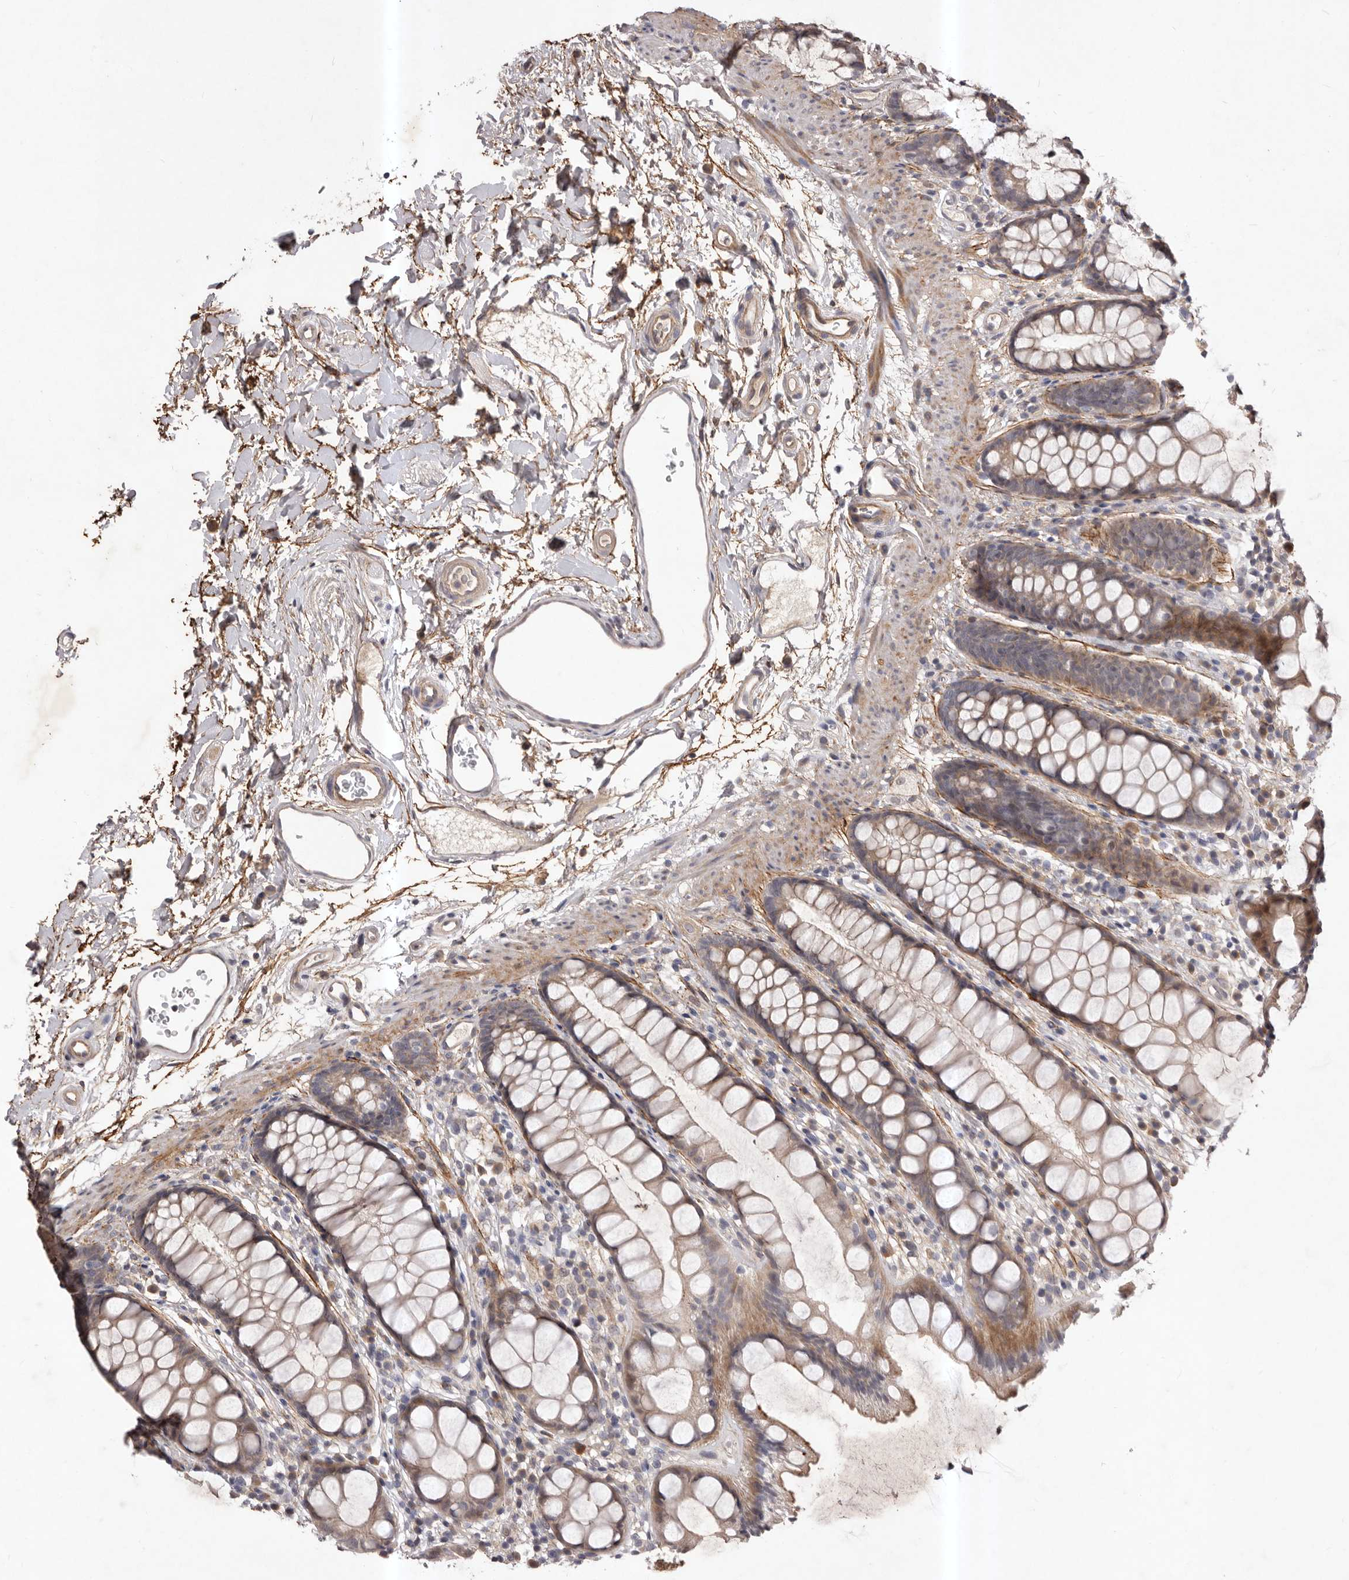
{"staining": {"intensity": "weak", "quantity": "25%-75%", "location": "cytoplasmic/membranous"}, "tissue": "rectum", "cell_type": "Glandular cells", "image_type": "normal", "snomed": [{"axis": "morphology", "description": "Normal tissue, NOS"}, {"axis": "topography", "description": "Rectum"}], "caption": "Glandular cells reveal low levels of weak cytoplasmic/membranous positivity in about 25%-75% of cells in benign rectum. (DAB = brown stain, brightfield microscopy at high magnification).", "gene": "HBS1L", "patient": {"sex": "female", "age": 65}}